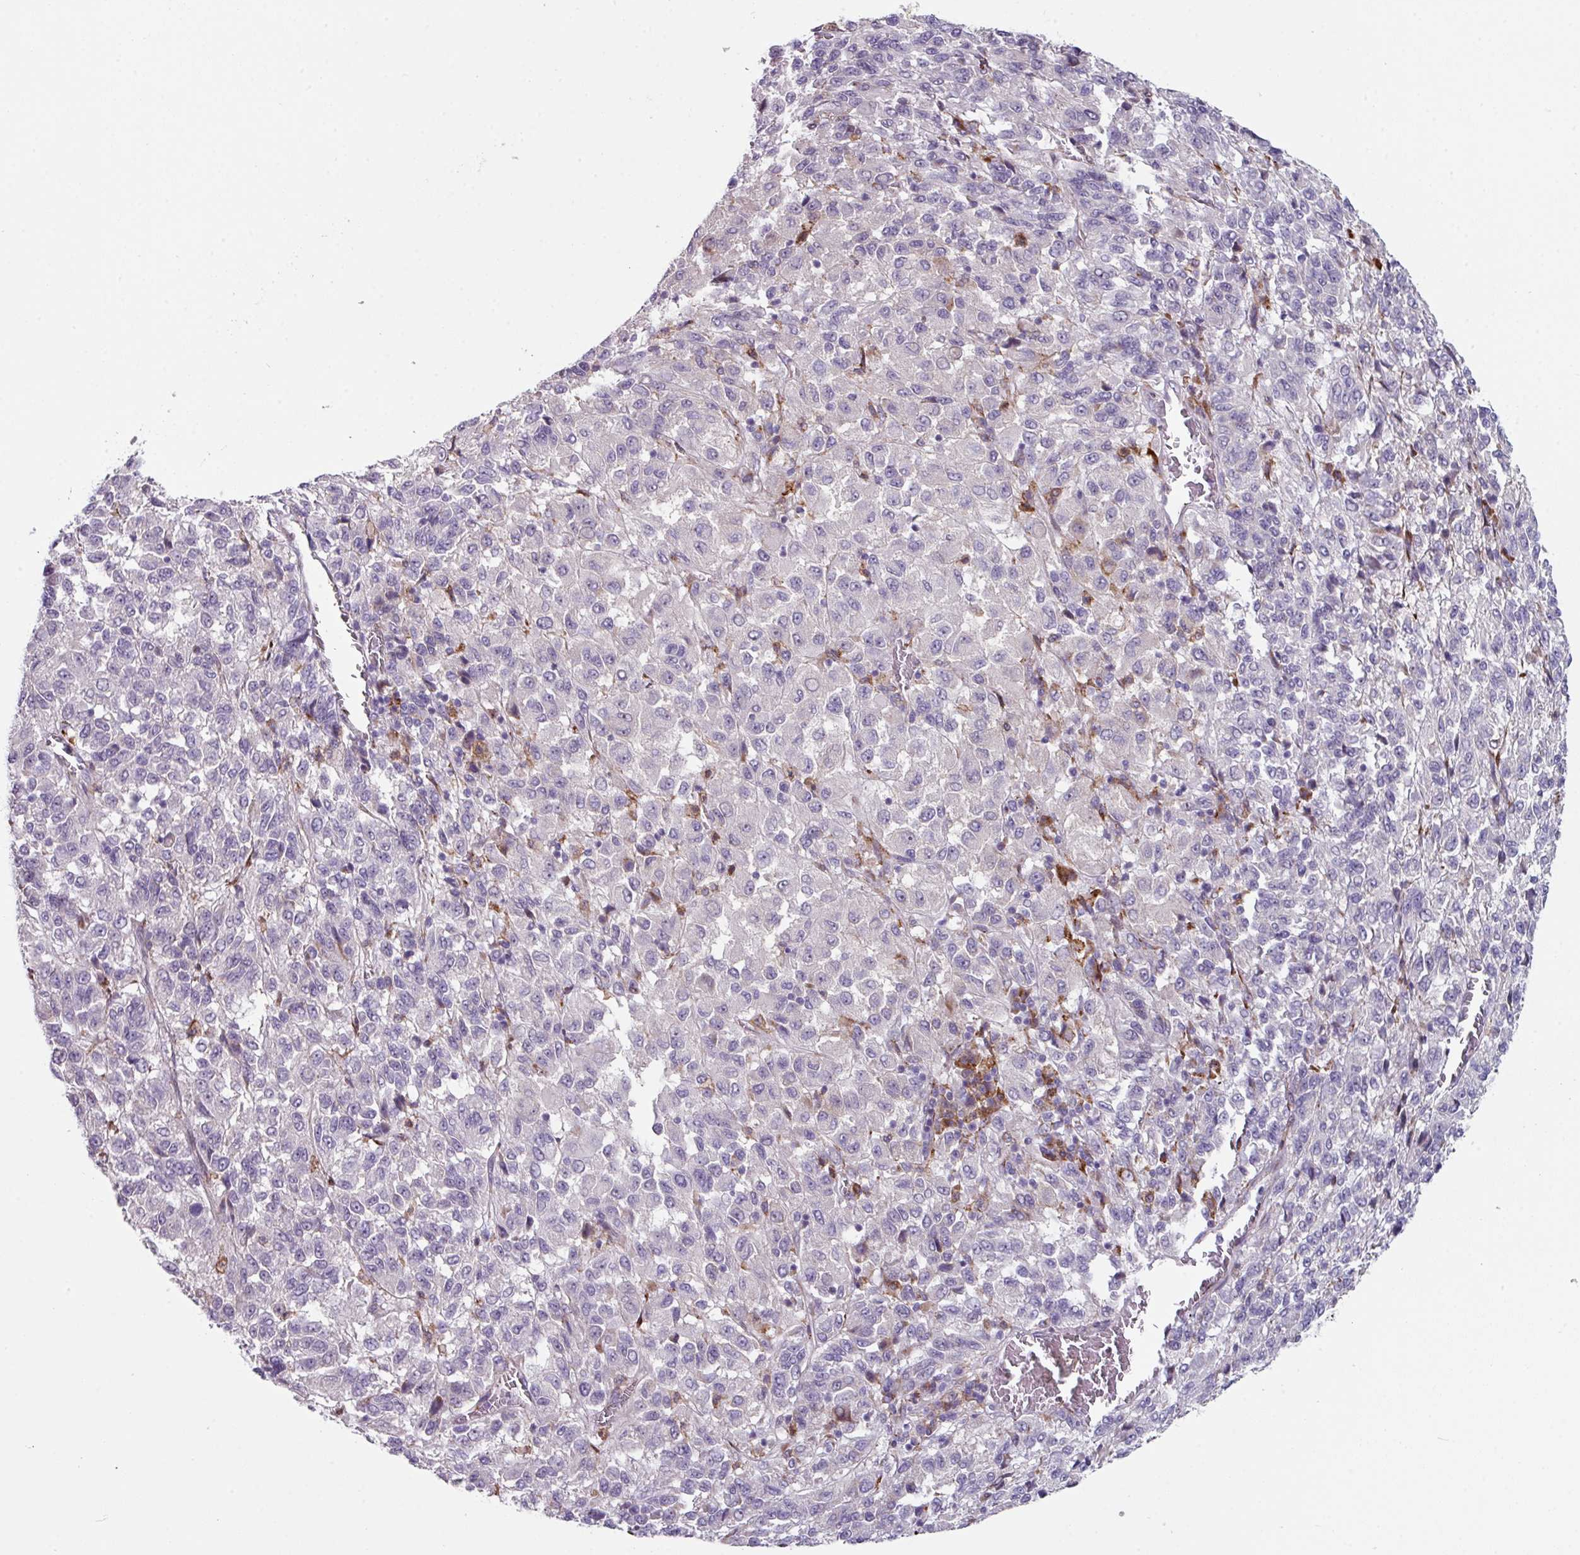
{"staining": {"intensity": "negative", "quantity": "none", "location": "none"}, "tissue": "melanoma", "cell_type": "Tumor cells", "image_type": "cancer", "snomed": [{"axis": "morphology", "description": "Malignant melanoma, Metastatic site"}, {"axis": "topography", "description": "Lung"}], "caption": "Immunohistochemistry histopathology image of melanoma stained for a protein (brown), which reveals no expression in tumor cells. (Stains: DAB (3,3'-diaminobenzidine) immunohistochemistry with hematoxylin counter stain, Microscopy: brightfield microscopy at high magnification).", "gene": "BMS1", "patient": {"sex": "male", "age": 64}}